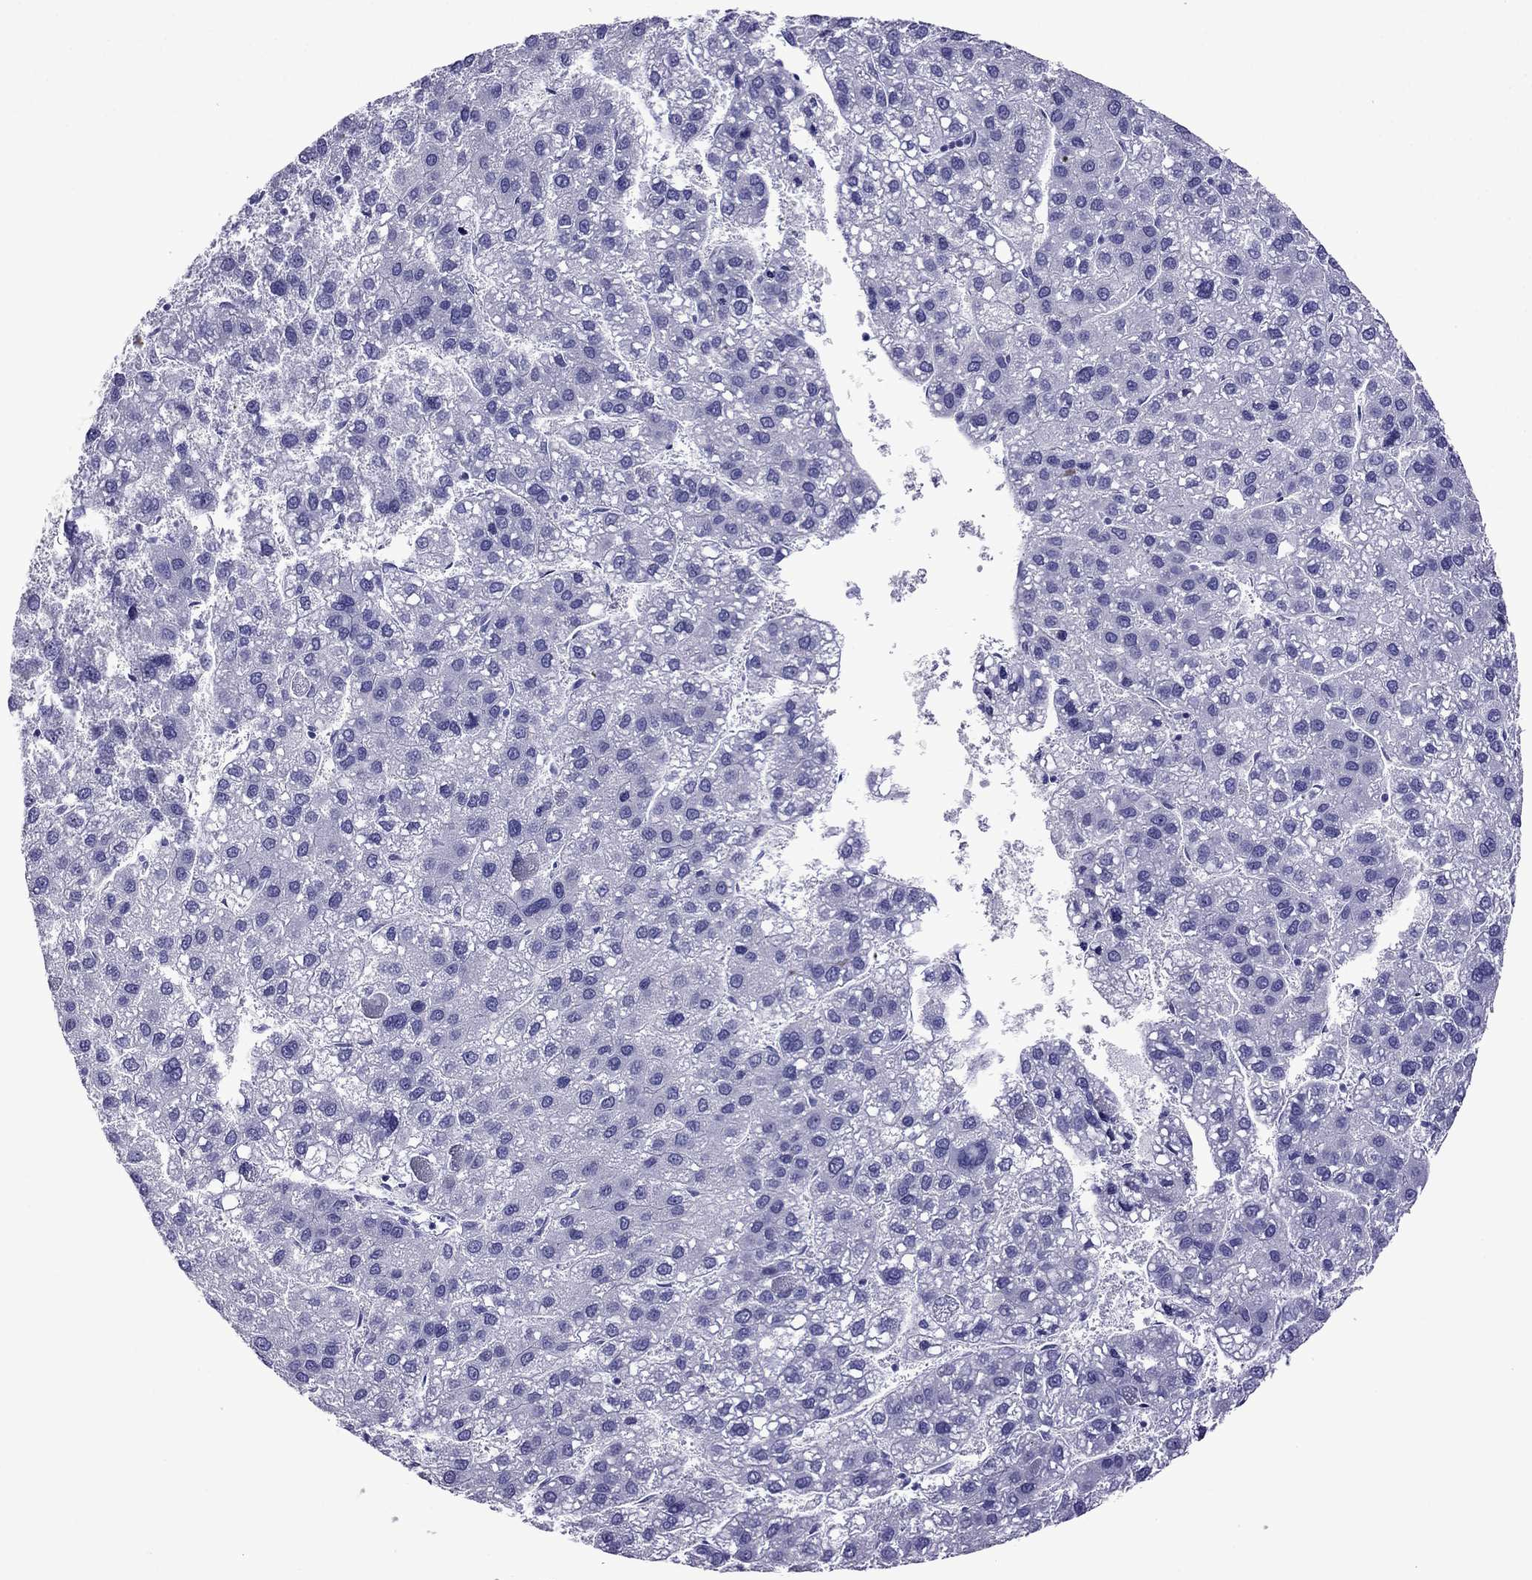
{"staining": {"intensity": "negative", "quantity": "none", "location": "none"}, "tissue": "liver cancer", "cell_type": "Tumor cells", "image_type": "cancer", "snomed": [{"axis": "morphology", "description": "Carcinoma, Hepatocellular, NOS"}, {"axis": "topography", "description": "Liver"}], "caption": "Immunohistochemical staining of liver cancer (hepatocellular carcinoma) reveals no significant staining in tumor cells.", "gene": "CRYBA1", "patient": {"sex": "female", "age": 82}}